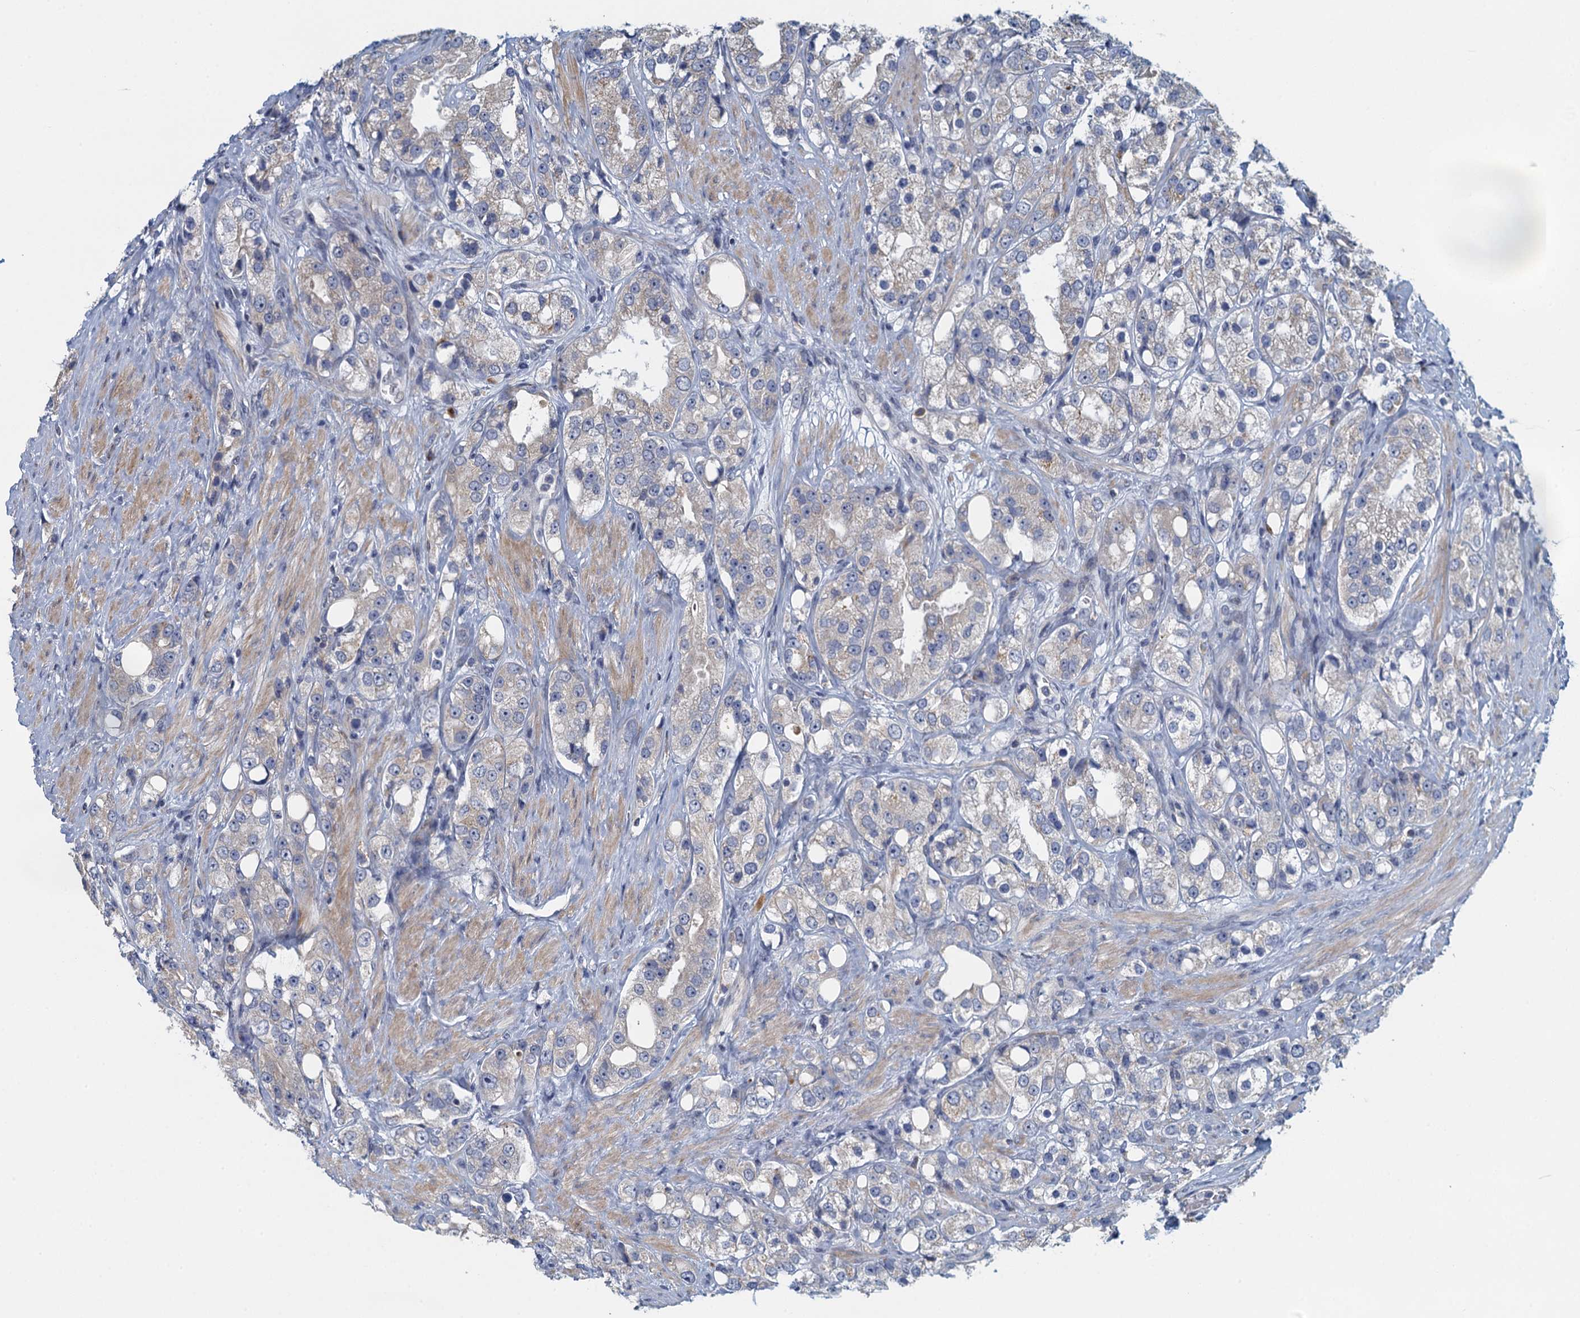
{"staining": {"intensity": "negative", "quantity": "none", "location": "none"}, "tissue": "prostate cancer", "cell_type": "Tumor cells", "image_type": "cancer", "snomed": [{"axis": "morphology", "description": "Adenocarcinoma, NOS"}, {"axis": "topography", "description": "Prostate"}], "caption": "Immunohistochemistry (IHC) image of adenocarcinoma (prostate) stained for a protein (brown), which shows no positivity in tumor cells.", "gene": "ALG2", "patient": {"sex": "male", "age": 79}}